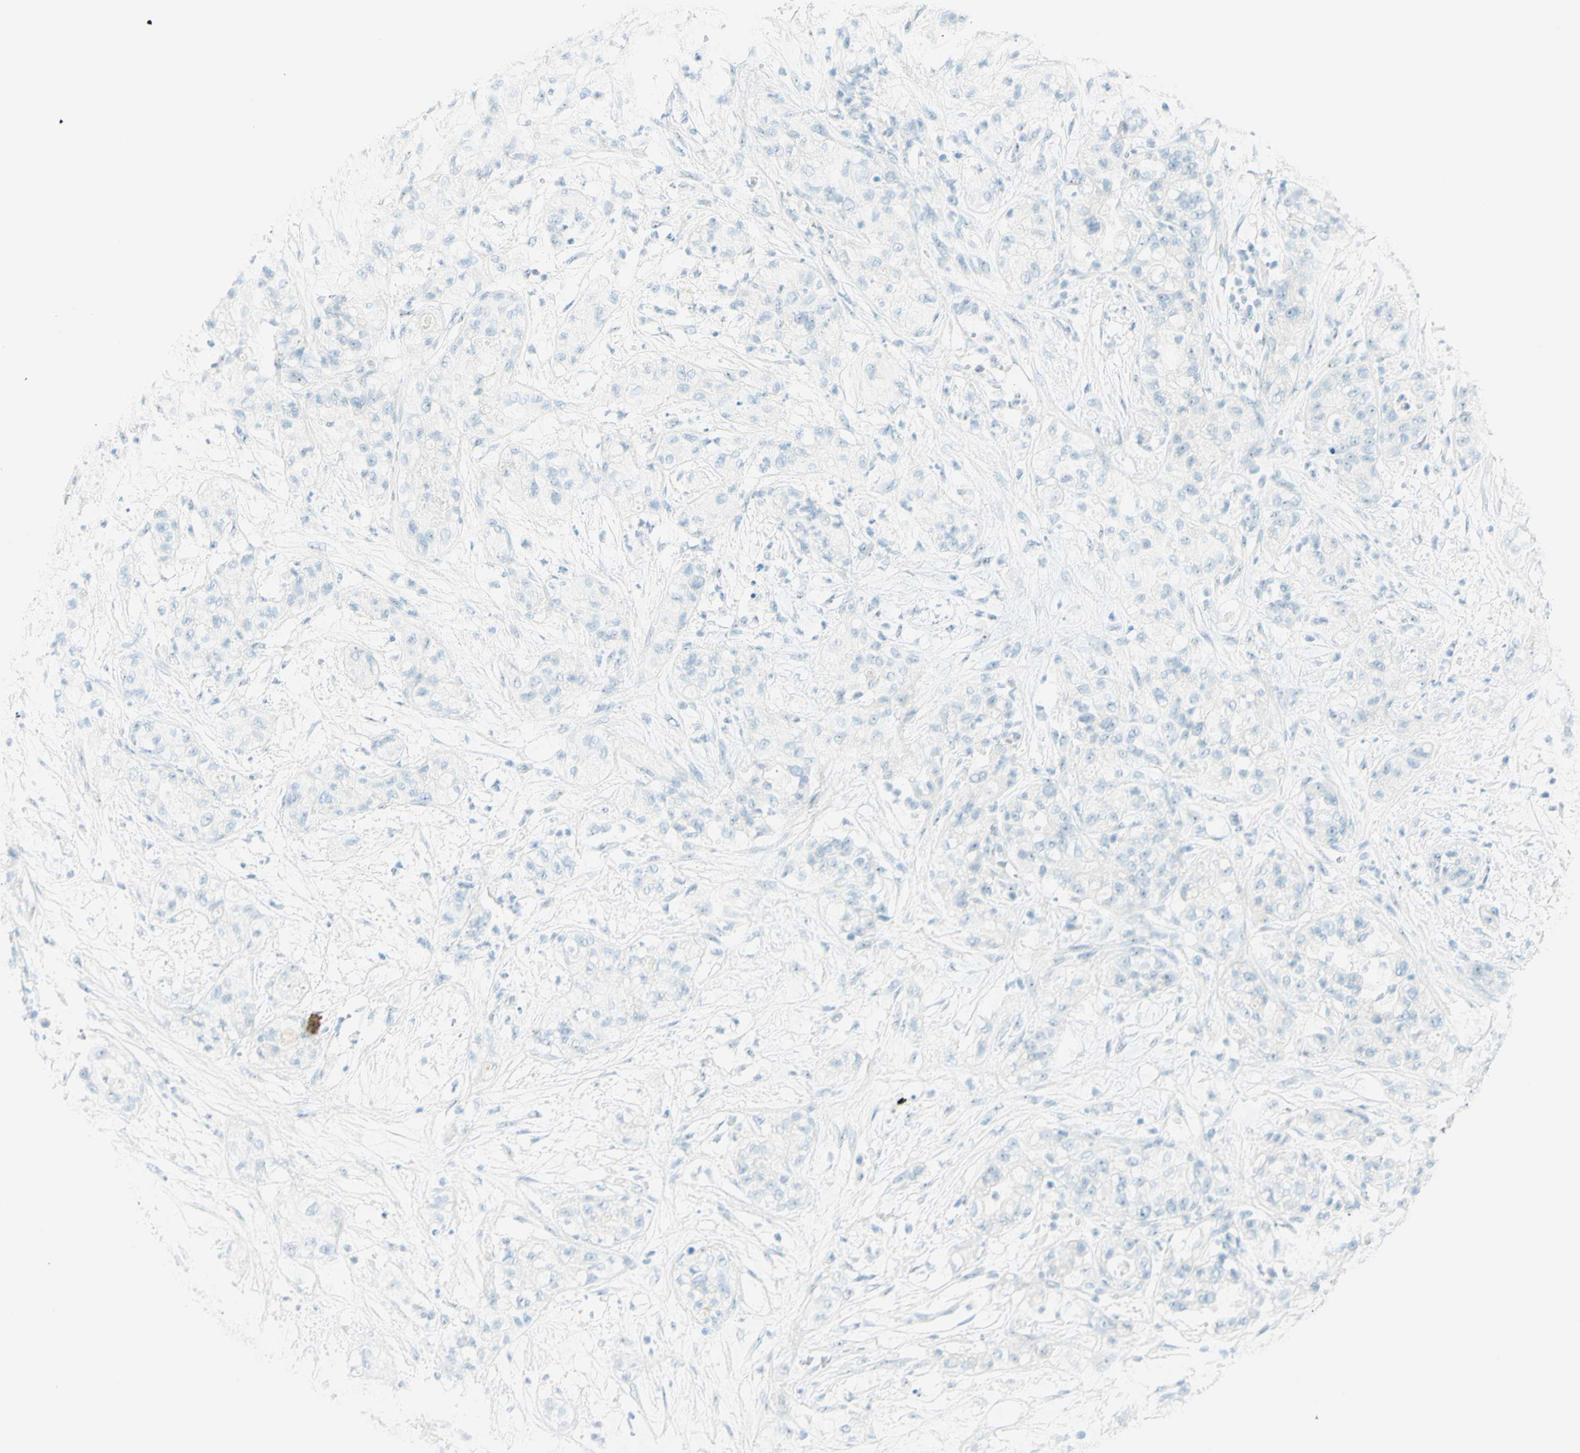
{"staining": {"intensity": "negative", "quantity": "none", "location": "none"}, "tissue": "pancreatic cancer", "cell_type": "Tumor cells", "image_type": "cancer", "snomed": [{"axis": "morphology", "description": "Adenocarcinoma, NOS"}, {"axis": "topography", "description": "Pancreas"}], "caption": "Pancreatic cancer stained for a protein using IHC displays no staining tumor cells.", "gene": "FMR1NB", "patient": {"sex": "female", "age": 78}}